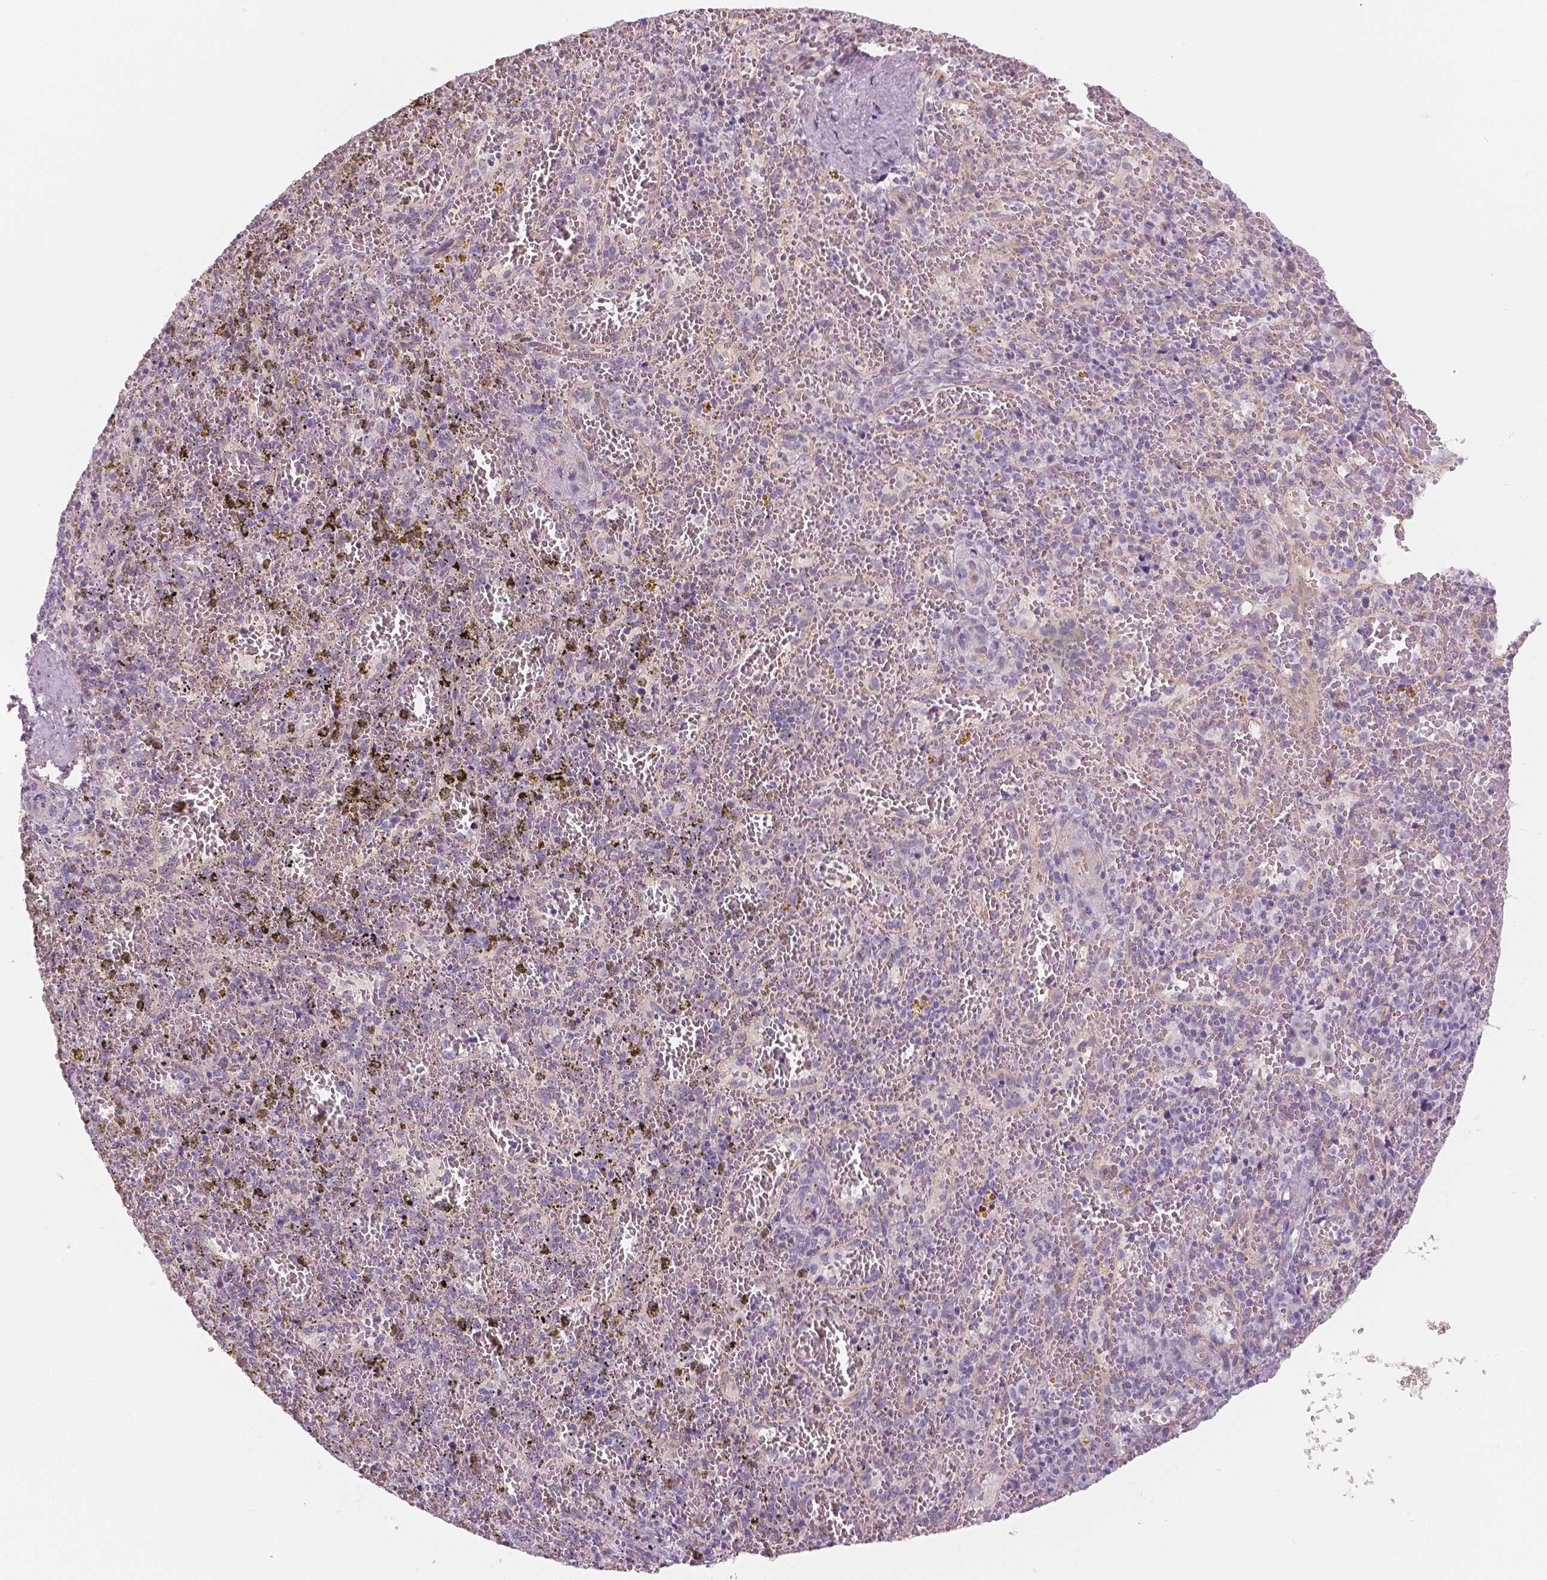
{"staining": {"intensity": "negative", "quantity": "none", "location": "none"}, "tissue": "spleen", "cell_type": "Cells in red pulp", "image_type": "normal", "snomed": [{"axis": "morphology", "description": "Normal tissue, NOS"}, {"axis": "topography", "description": "Spleen"}], "caption": "The photomicrograph reveals no significant positivity in cells in red pulp of spleen. (DAB immunohistochemistry (IHC) visualized using brightfield microscopy, high magnification).", "gene": "SLC24A1", "patient": {"sex": "female", "age": 50}}